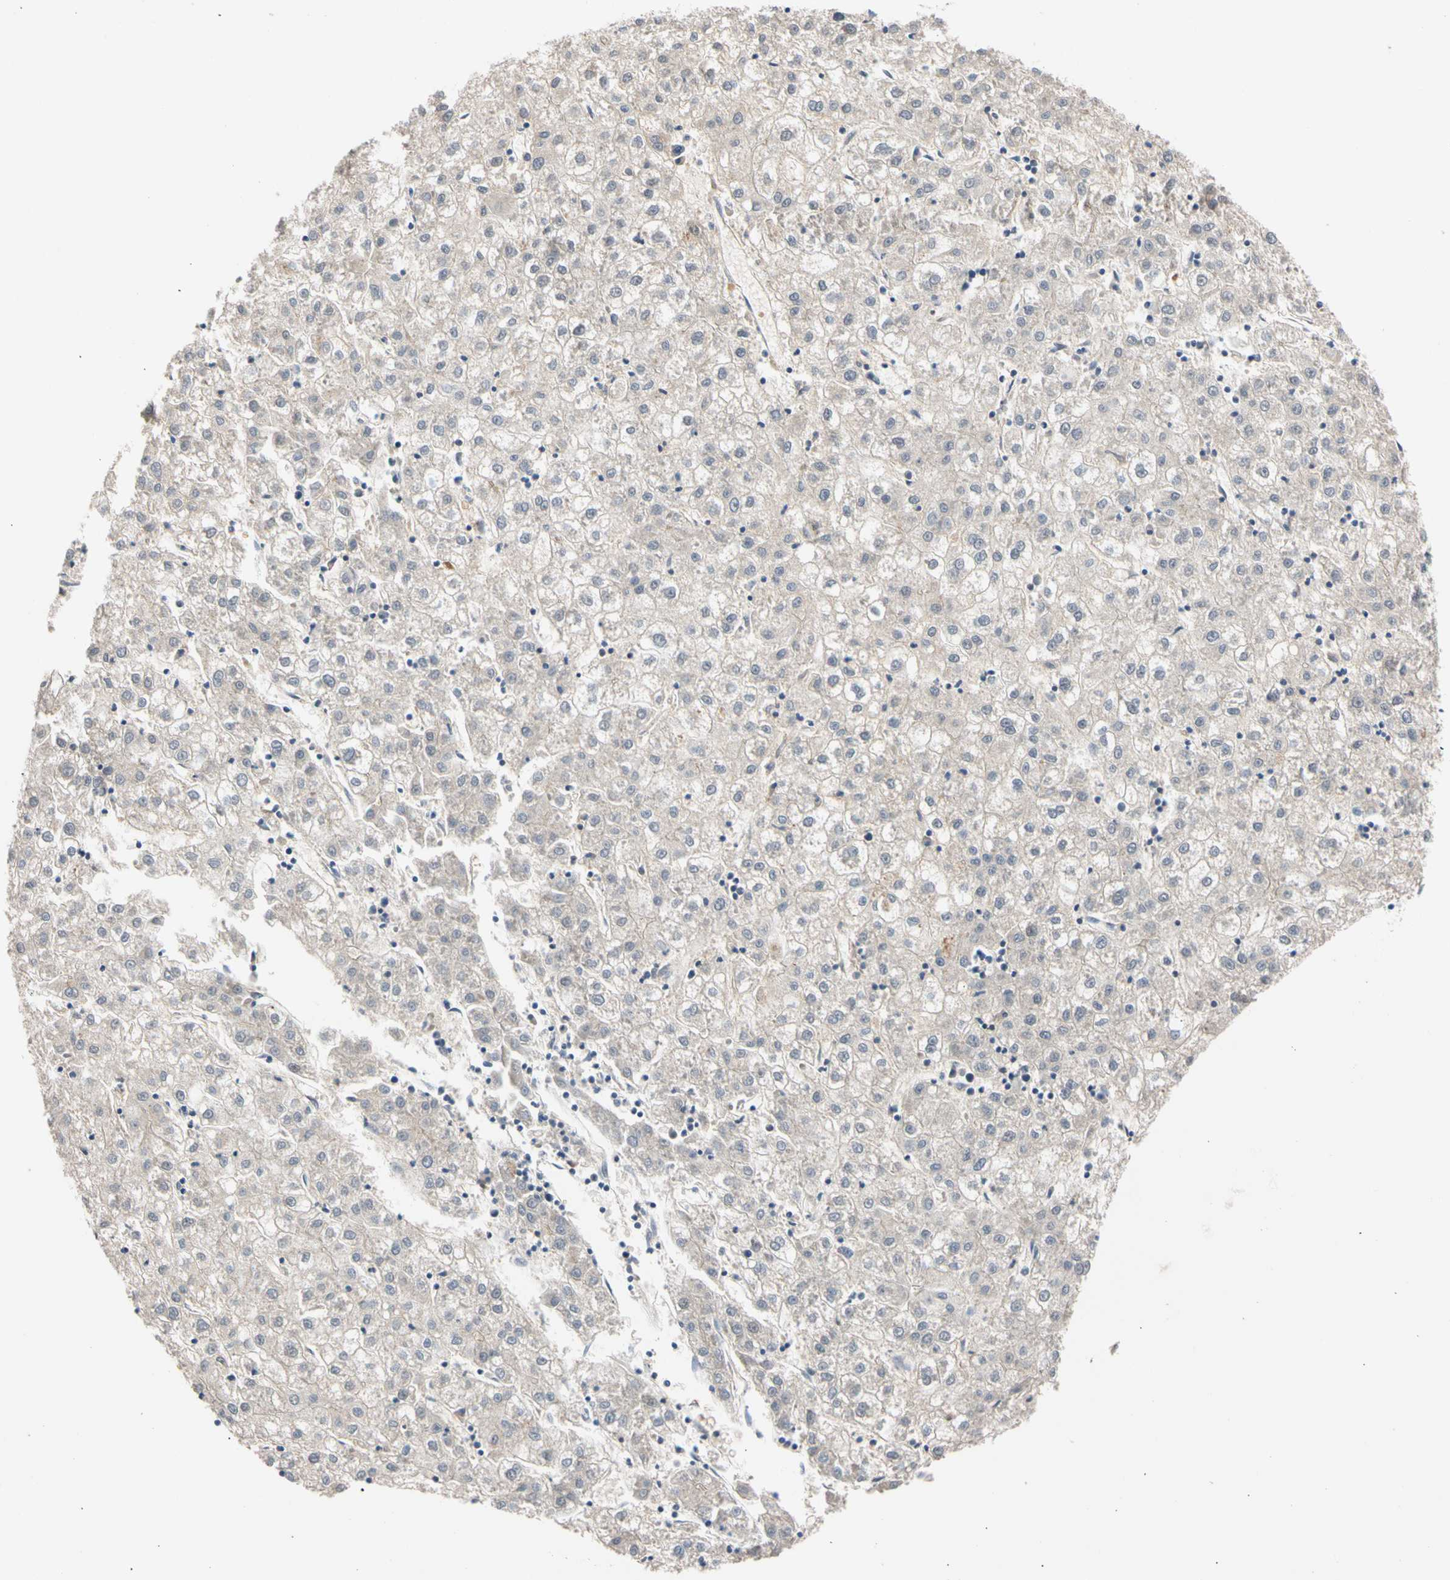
{"staining": {"intensity": "negative", "quantity": "none", "location": "none"}, "tissue": "liver cancer", "cell_type": "Tumor cells", "image_type": "cancer", "snomed": [{"axis": "morphology", "description": "Carcinoma, Hepatocellular, NOS"}, {"axis": "topography", "description": "Liver"}], "caption": "The histopathology image shows no staining of tumor cells in liver cancer (hepatocellular carcinoma).", "gene": "CNST", "patient": {"sex": "male", "age": 72}}